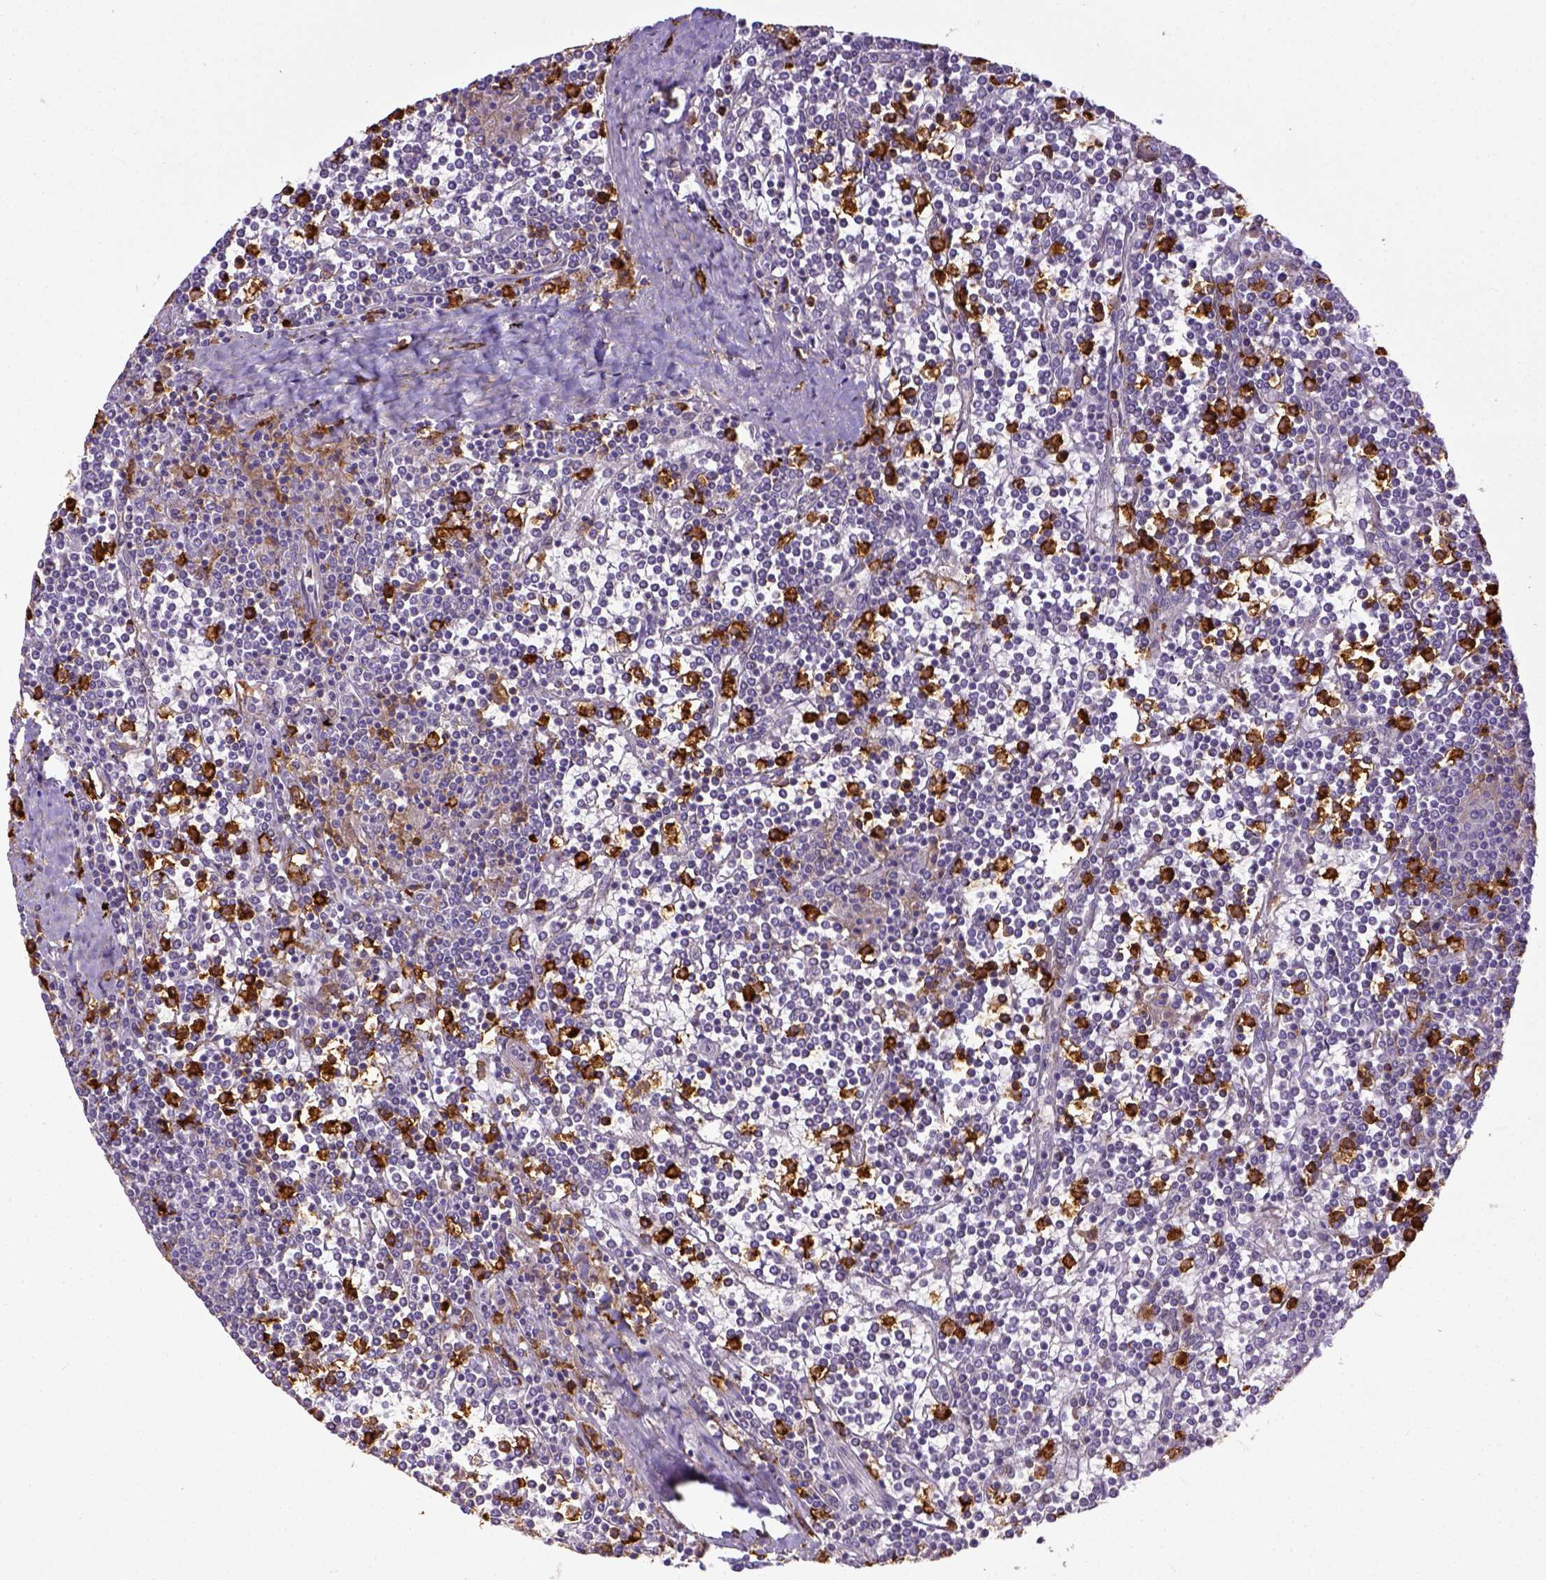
{"staining": {"intensity": "negative", "quantity": "none", "location": "none"}, "tissue": "lymphoma", "cell_type": "Tumor cells", "image_type": "cancer", "snomed": [{"axis": "morphology", "description": "Malignant lymphoma, non-Hodgkin's type, Low grade"}, {"axis": "topography", "description": "Spleen"}], "caption": "Tumor cells show no significant positivity in low-grade malignant lymphoma, non-Hodgkin's type. Brightfield microscopy of immunohistochemistry (IHC) stained with DAB (3,3'-diaminobenzidine) (brown) and hematoxylin (blue), captured at high magnification.", "gene": "ITGAM", "patient": {"sex": "female", "age": 19}}